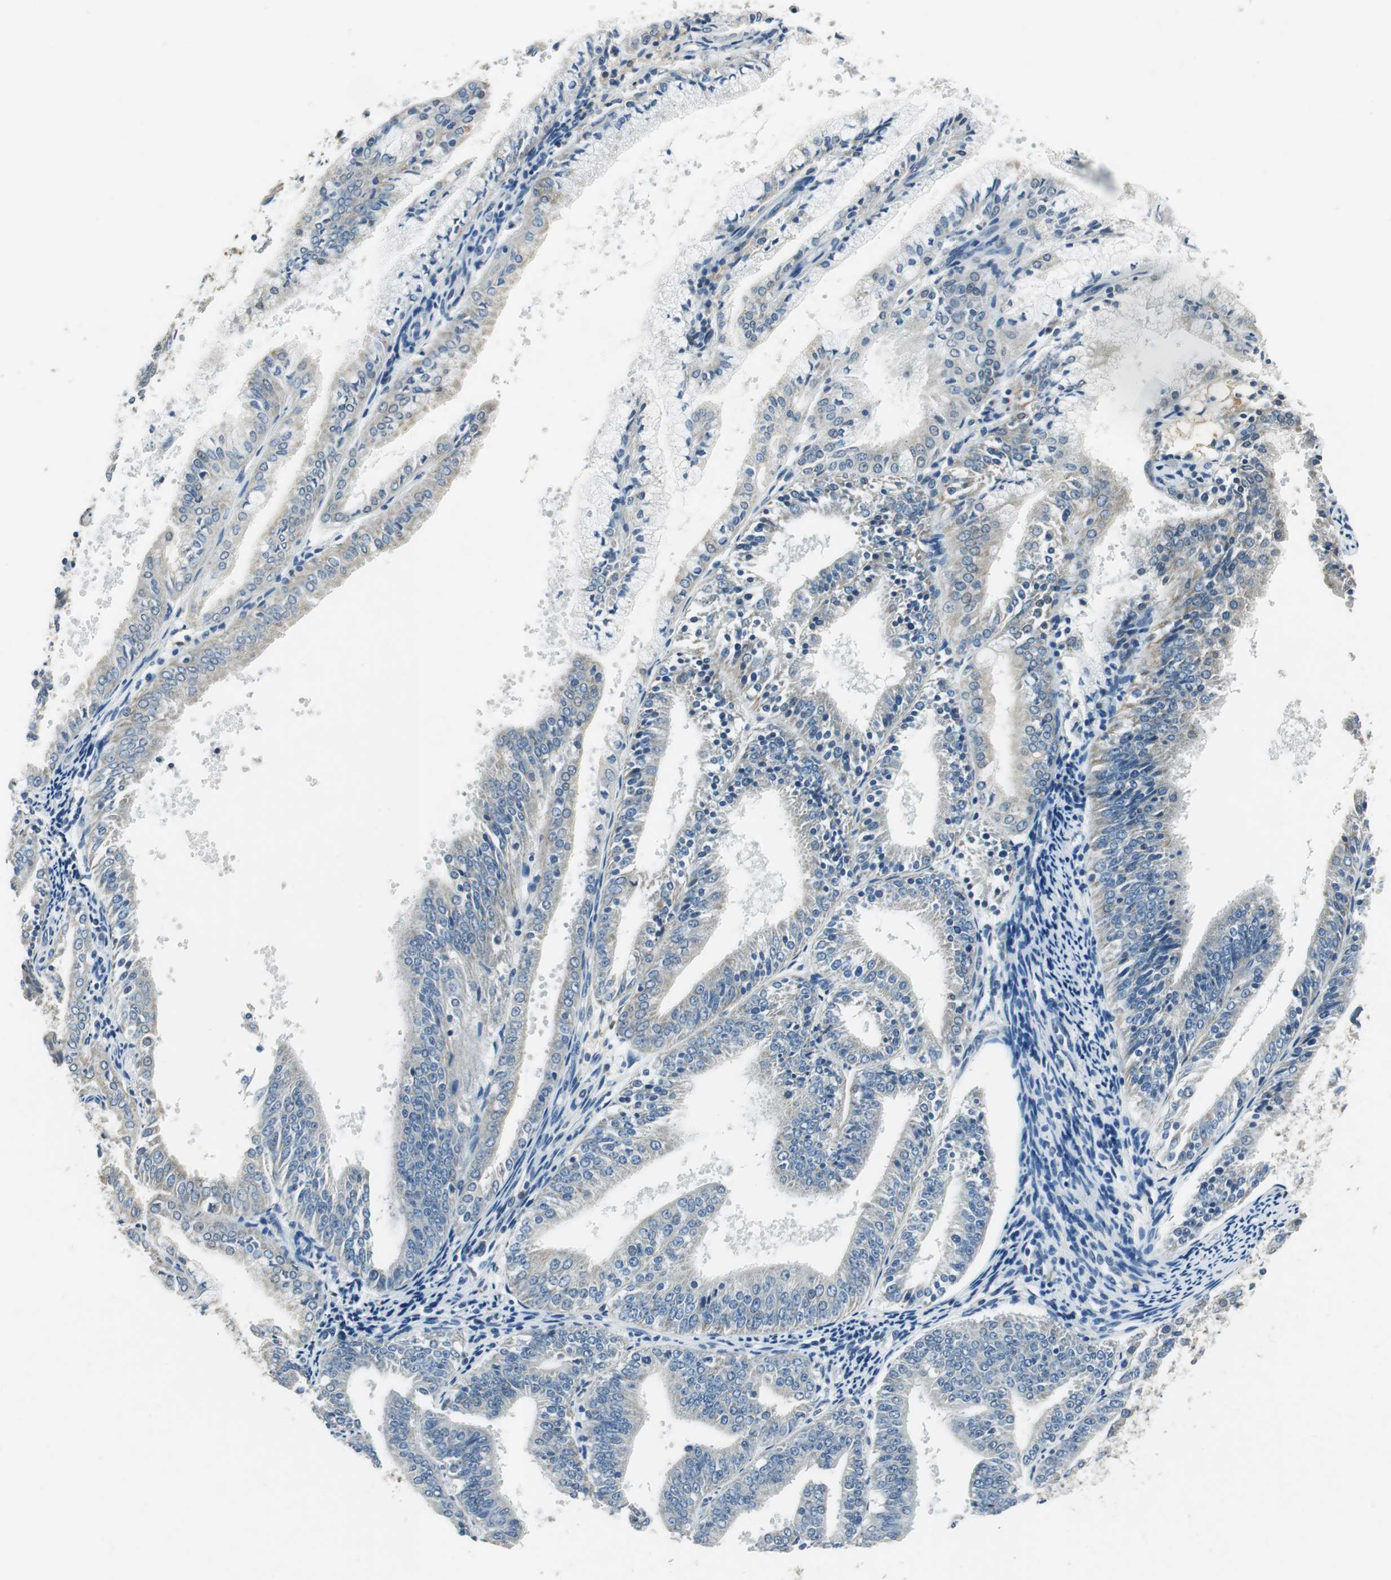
{"staining": {"intensity": "weak", "quantity": "<25%", "location": "cytoplasmic/membranous"}, "tissue": "endometrial cancer", "cell_type": "Tumor cells", "image_type": "cancer", "snomed": [{"axis": "morphology", "description": "Adenocarcinoma, NOS"}, {"axis": "topography", "description": "Endometrium"}], "caption": "Tumor cells are negative for protein expression in human endometrial cancer (adenocarcinoma).", "gene": "ME1", "patient": {"sex": "female", "age": 63}}